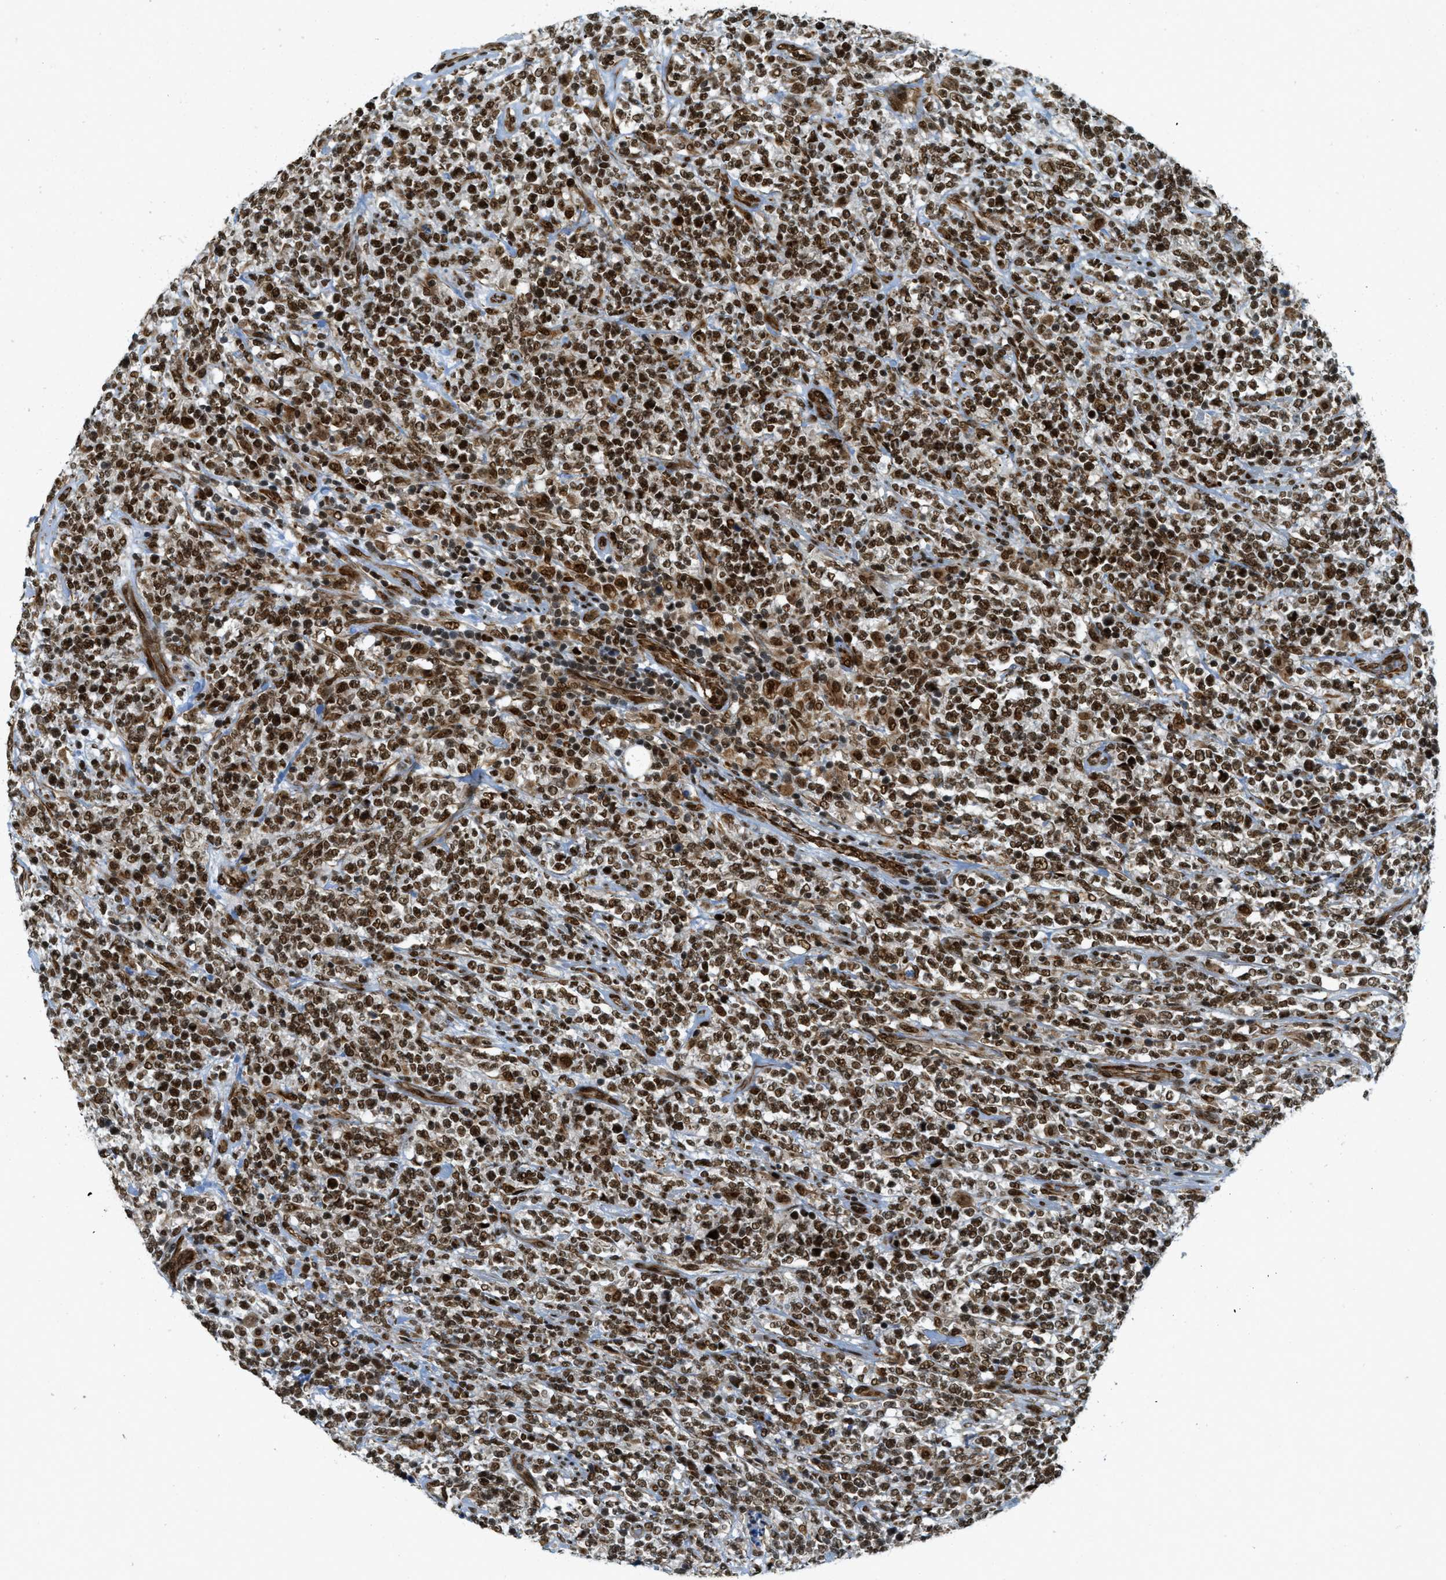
{"staining": {"intensity": "strong", "quantity": ">75%", "location": "cytoplasmic/membranous,nuclear"}, "tissue": "lymphoma", "cell_type": "Tumor cells", "image_type": "cancer", "snomed": [{"axis": "morphology", "description": "Malignant lymphoma, non-Hodgkin's type, High grade"}, {"axis": "topography", "description": "Soft tissue"}], "caption": "Human high-grade malignant lymphoma, non-Hodgkin's type stained with a brown dye reveals strong cytoplasmic/membranous and nuclear positive positivity in about >75% of tumor cells.", "gene": "ZFR", "patient": {"sex": "male", "age": 18}}